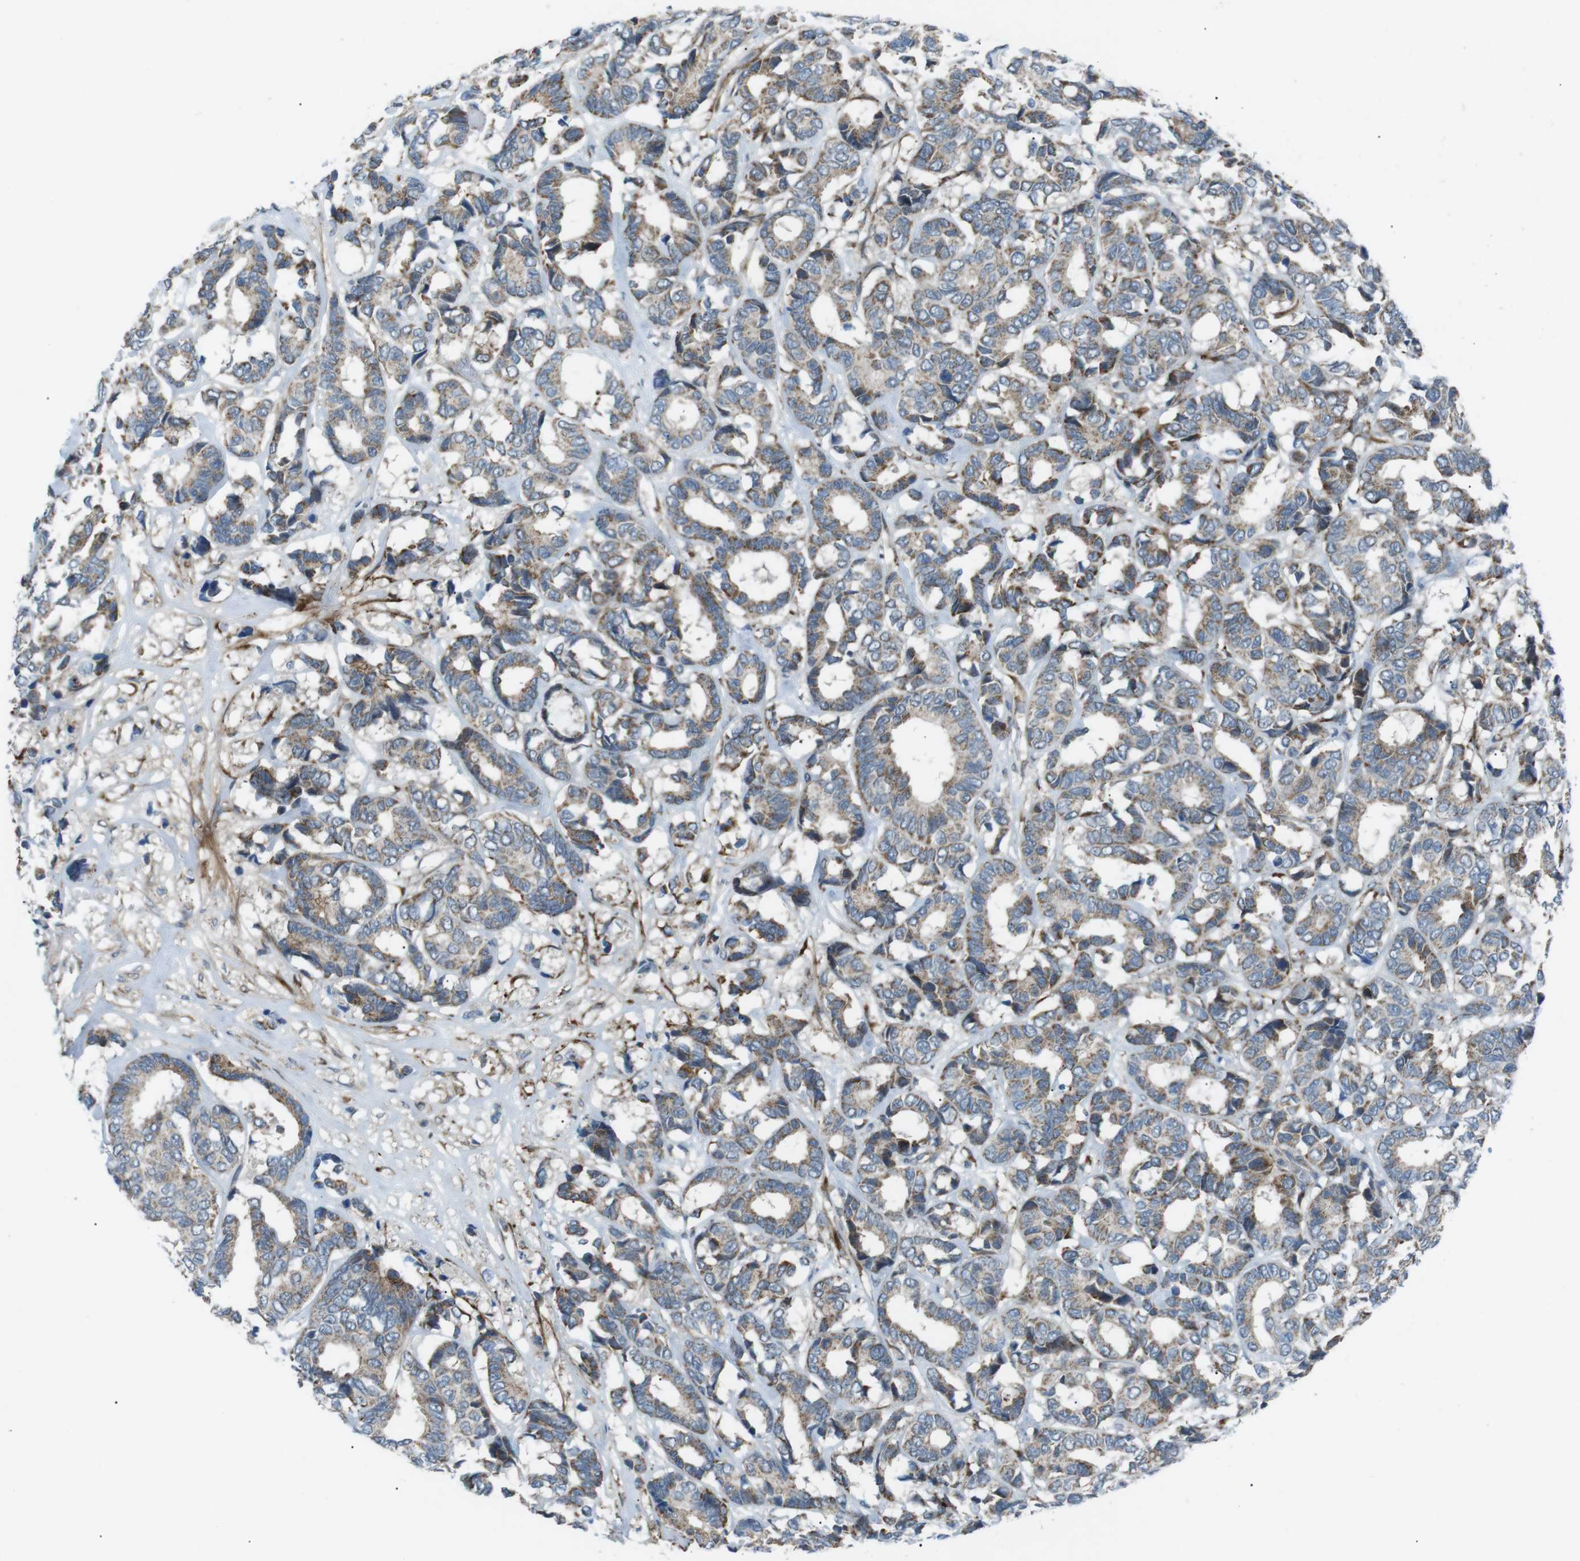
{"staining": {"intensity": "moderate", "quantity": ">75%", "location": "cytoplasmic/membranous"}, "tissue": "breast cancer", "cell_type": "Tumor cells", "image_type": "cancer", "snomed": [{"axis": "morphology", "description": "Duct carcinoma"}, {"axis": "topography", "description": "Breast"}], "caption": "Infiltrating ductal carcinoma (breast) stained with DAB (3,3'-diaminobenzidine) IHC demonstrates medium levels of moderate cytoplasmic/membranous staining in approximately >75% of tumor cells.", "gene": "ARID5B", "patient": {"sex": "female", "age": 87}}